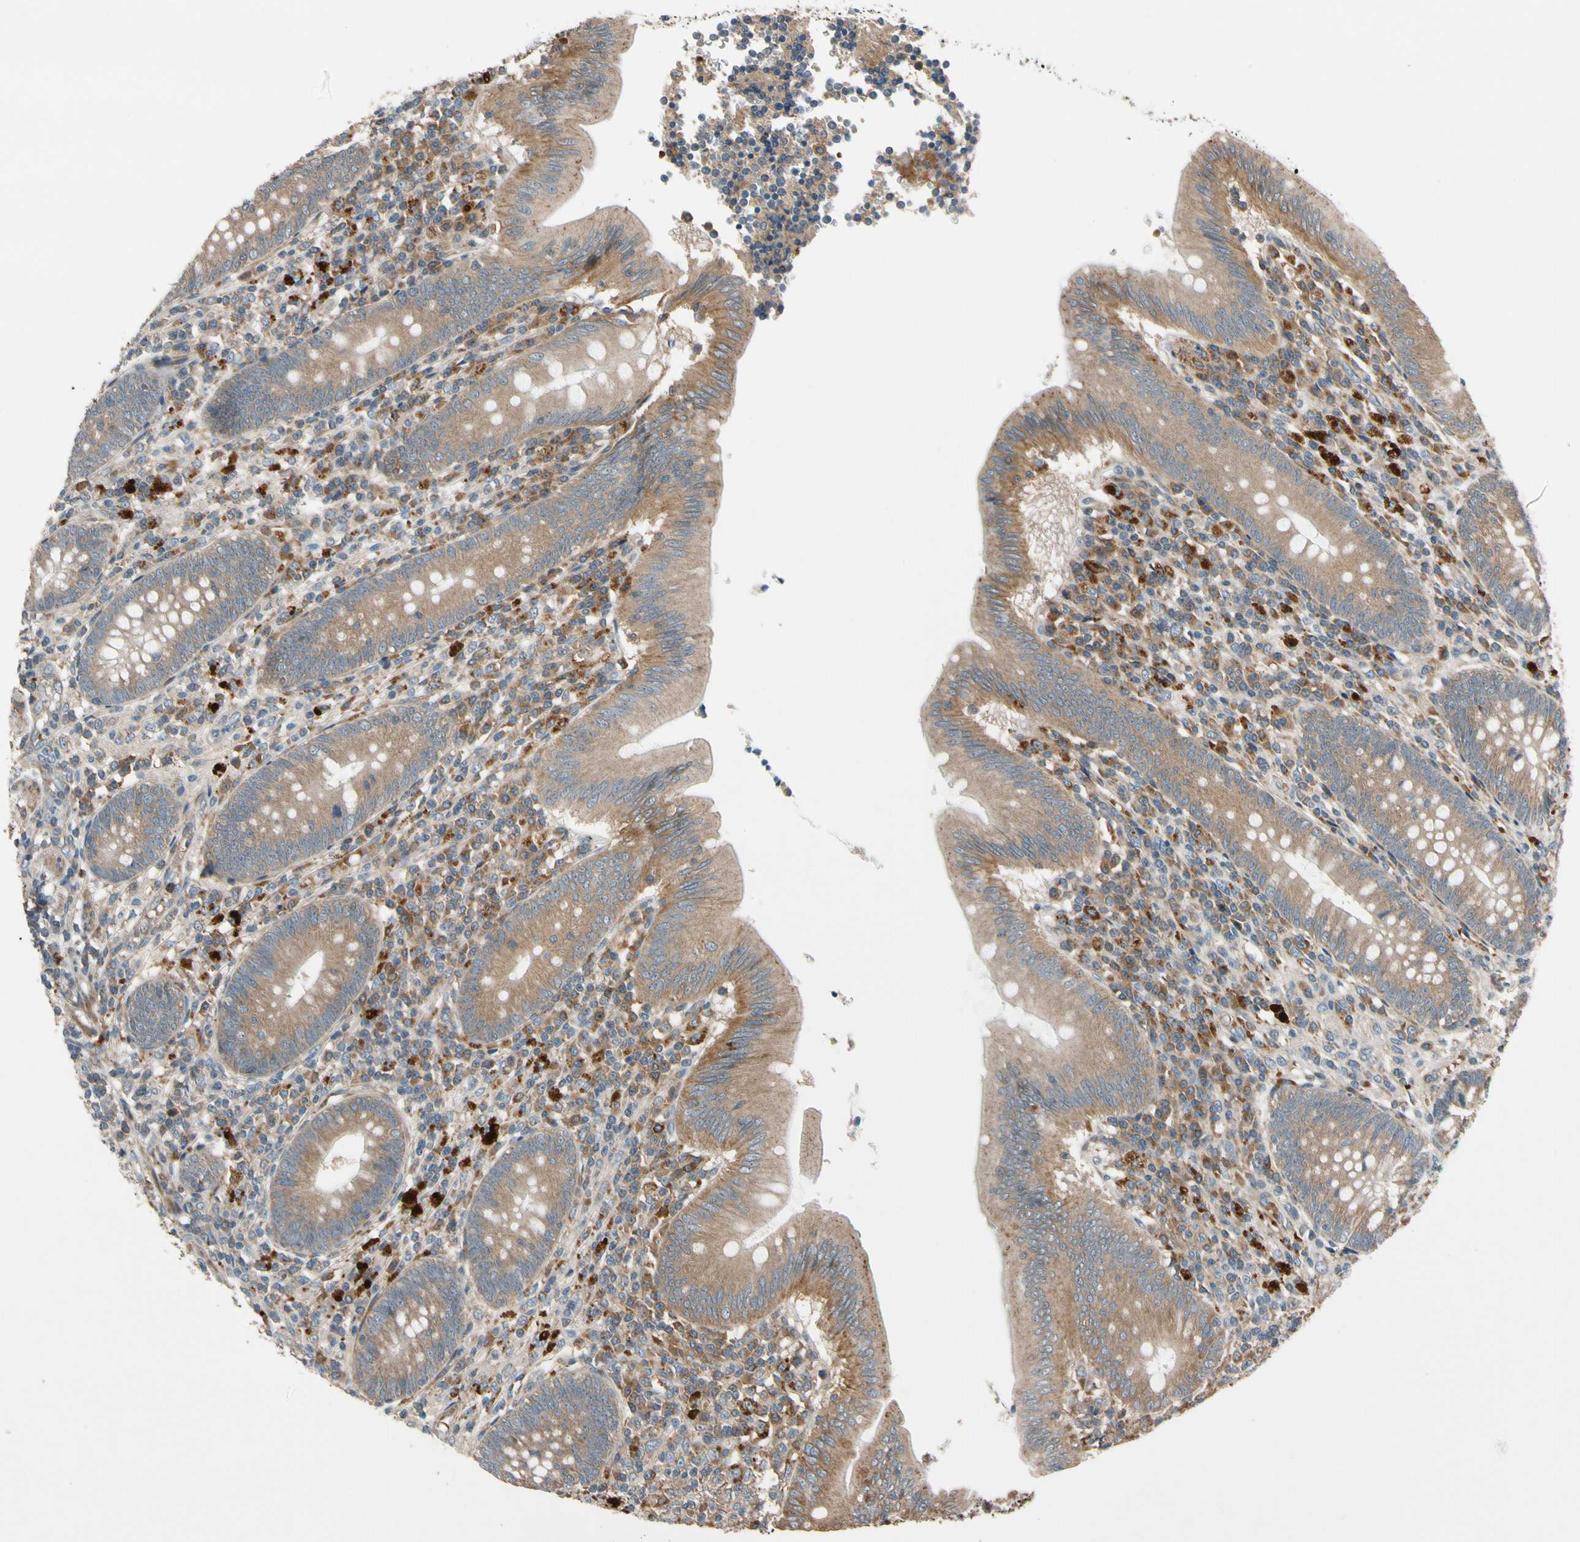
{"staining": {"intensity": "moderate", "quantity": "25%-75%", "location": "cytoplasmic/membranous"}, "tissue": "appendix", "cell_type": "Glandular cells", "image_type": "normal", "snomed": [{"axis": "morphology", "description": "Normal tissue, NOS"}, {"axis": "morphology", "description": "Inflammation, NOS"}, {"axis": "topography", "description": "Appendix"}], "caption": "Glandular cells display medium levels of moderate cytoplasmic/membranous expression in approximately 25%-75% of cells in unremarkable human appendix. (DAB (3,3'-diaminobenzidine) = brown stain, brightfield microscopy at high magnification).", "gene": "MST1R", "patient": {"sex": "male", "age": 46}}